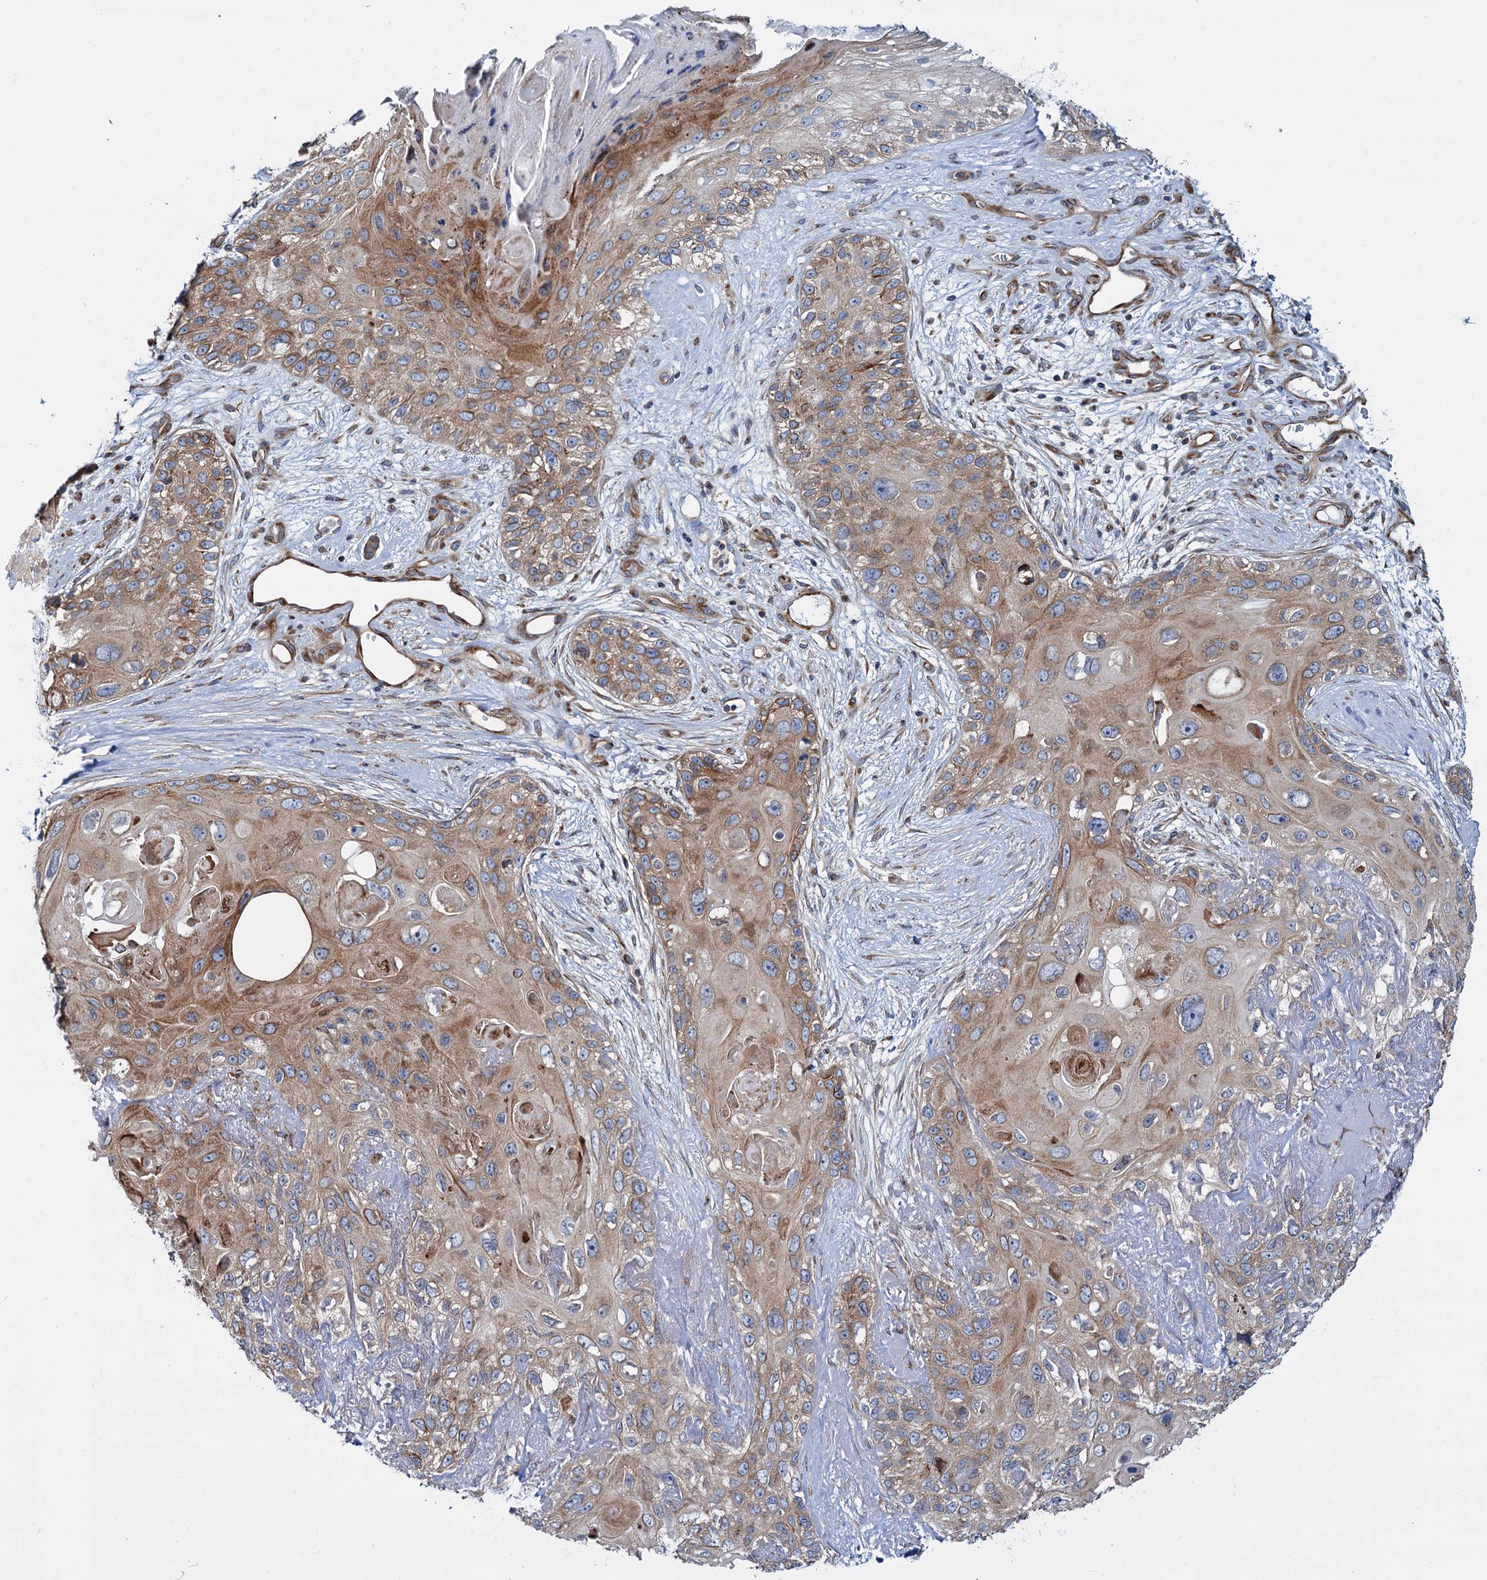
{"staining": {"intensity": "moderate", "quantity": "25%-75%", "location": "cytoplasmic/membranous"}, "tissue": "skin cancer", "cell_type": "Tumor cells", "image_type": "cancer", "snomed": [{"axis": "morphology", "description": "Normal tissue, NOS"}, {"axis": "morphology", "description": "Squamous cell carcinoma, NOS"}, {"axis": "topography", "description": "Skin"}], "caption": "Immunohistochemical staining of skin cancer (squamous cell carcinoma) shows medium levels of moderate cytoplasmic/membranous protein positivity in approximately 25%-75% of tumor cells. (DAB IHC with brightfield microscopy, high magnification).", "gene": "PSEN1", "patient": {"sex": "male", "age": 72}}